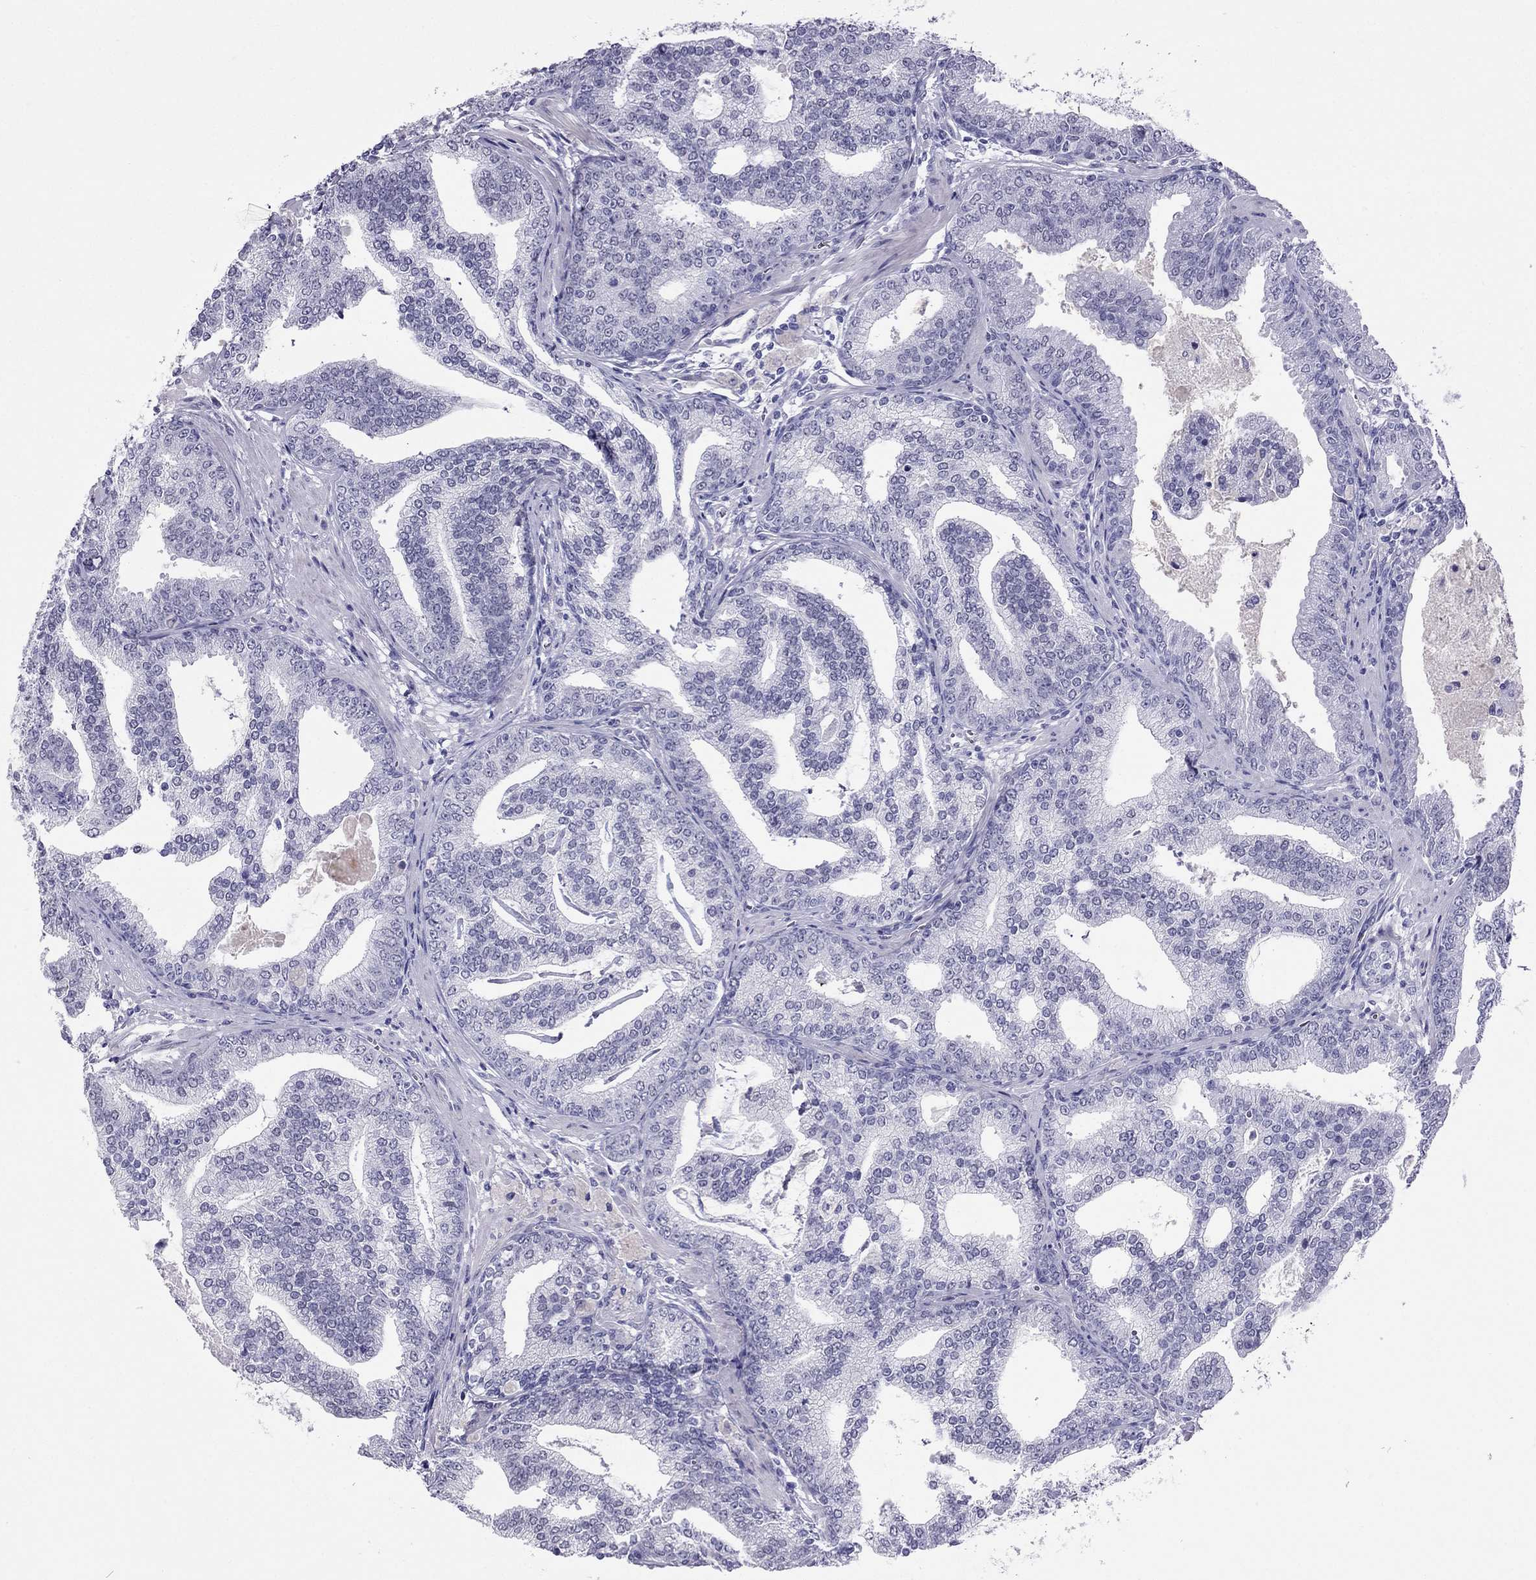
{"staining": {"intensity": "negative", "quantity": "none", "location": "none"}, "tissue": "prostate cancer", "cell_type": "Tumor cells", "image_type": "cancer", "snomed": [{"axis": "morphology", "description": "Adenocarcinoma, NOS"}, {"axis": "topography", "description": "Prostate"}], "caption": "A histopathology image of human prostate adenocarcinoma is negative for staining in tumor cells.", "gene": "CROCC2", "patient": {"sex": "male", "age": 64}}